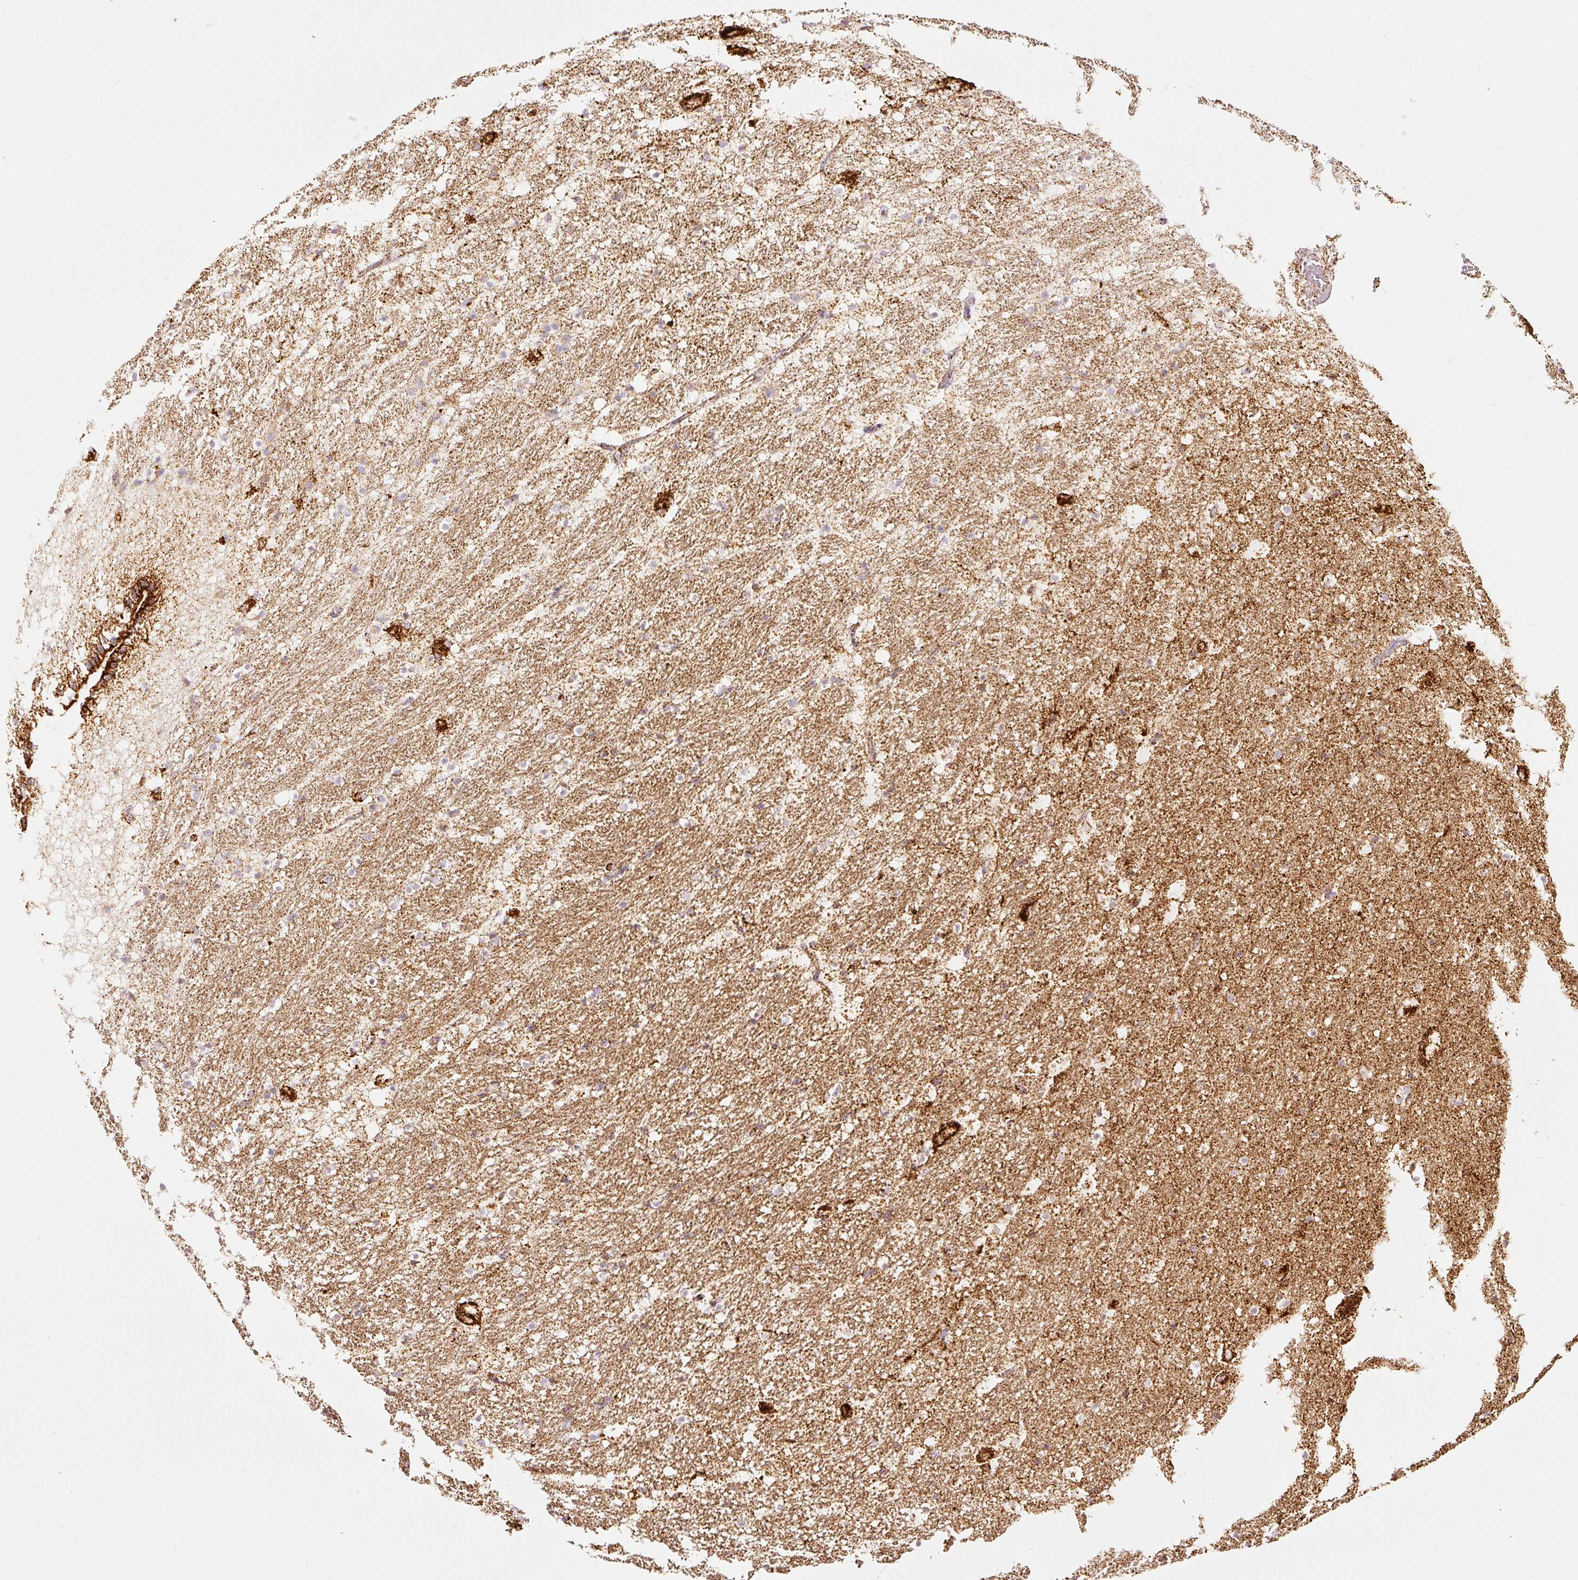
{"staining": {"intensity": "moderate", "quantity": "25%-75%", "location": "cytoplasmic/membranous"}, "tissue": "hippocampus", "cell_type": "Glial cells", "image_type": "normal", "snomed": [{"axis": "morphology", "description": "Normal tissue, NOS"}, {"axis": "topography", "description": "Hippocampus"}], "caption": "Hippocampus stained with a brown dye displays moderate cytoplasmic/membranous positive positivity in about 25%-75% of glial cells.", "gene": "MT", "patient": {"sex": "male", "age": 37}}